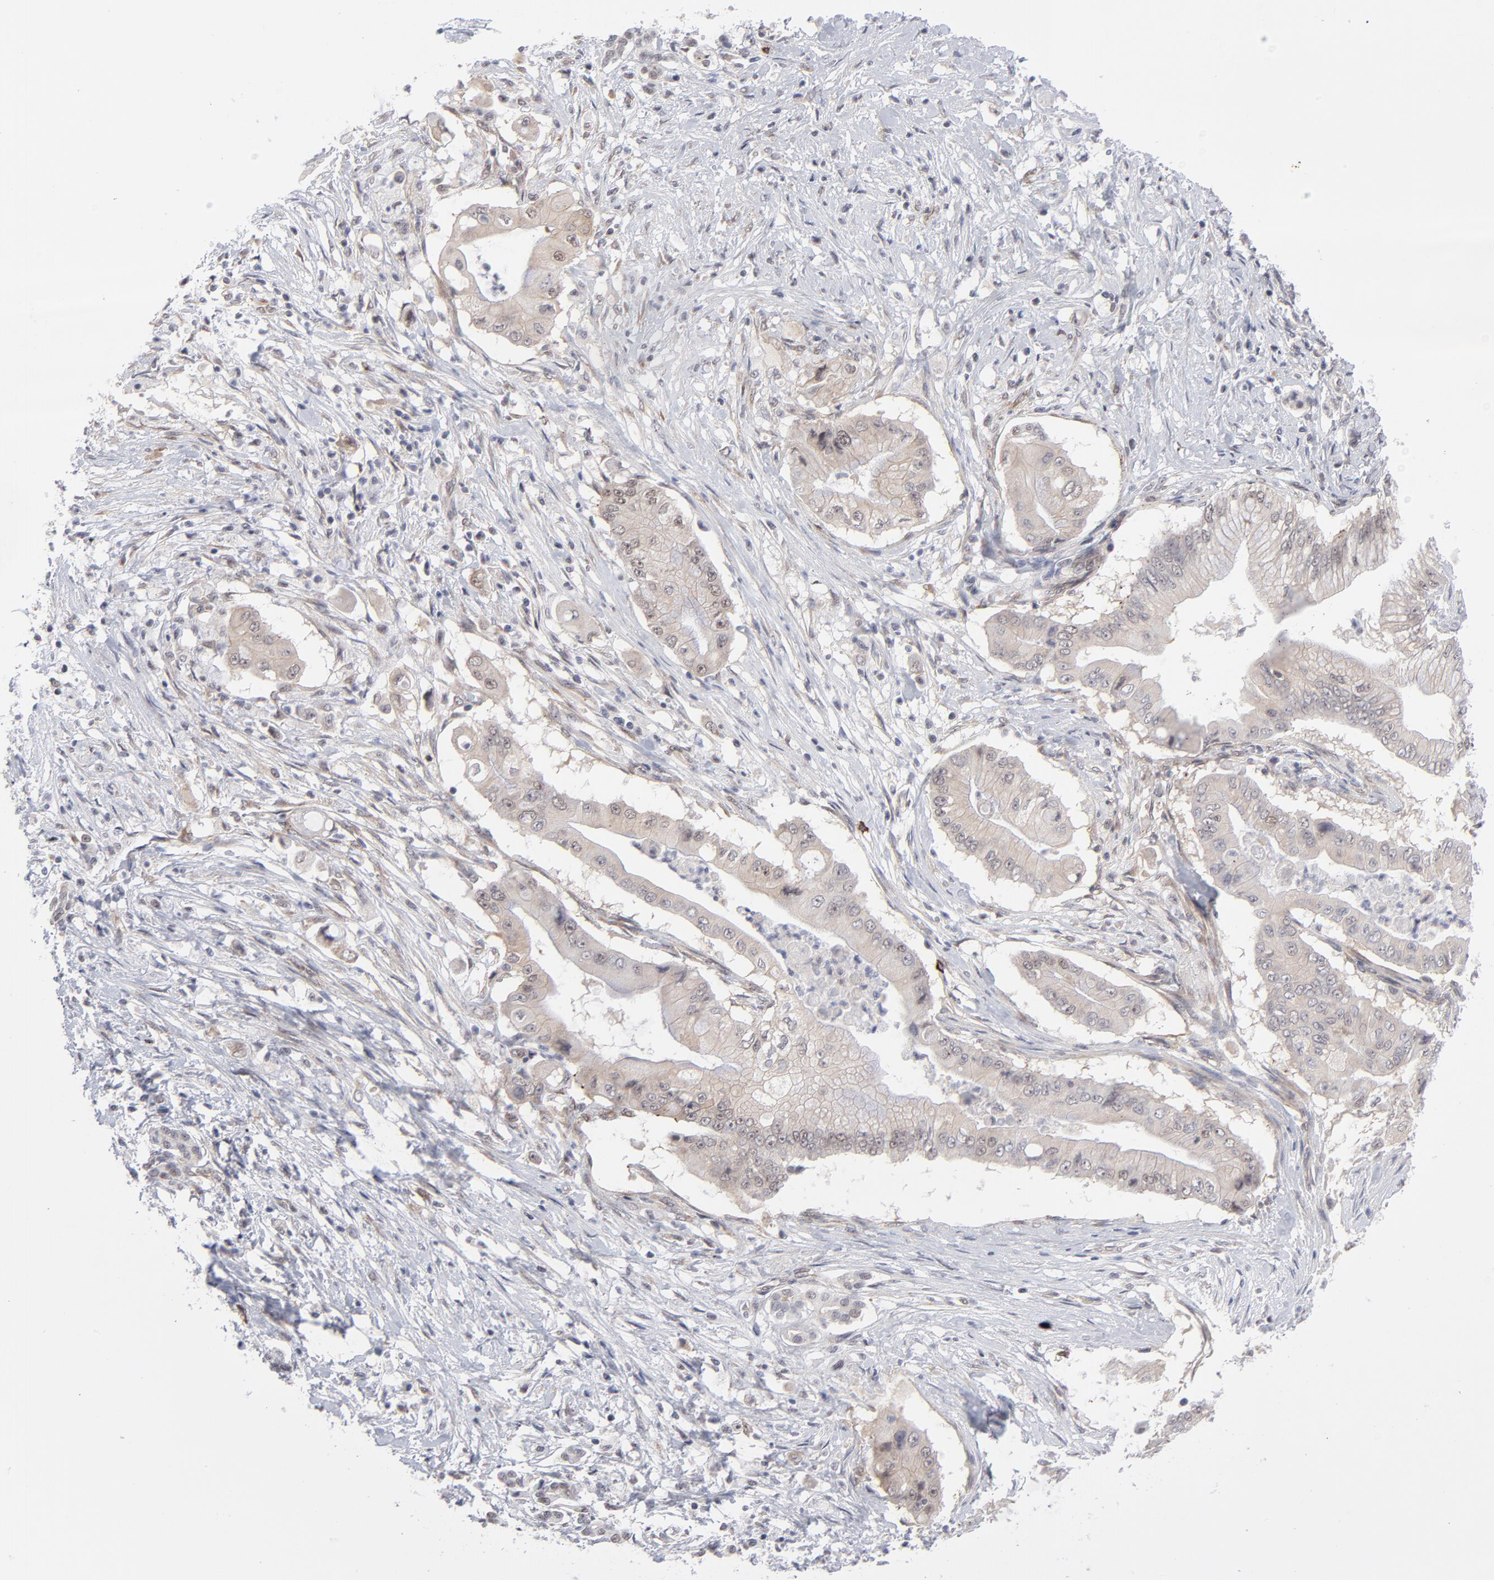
{"staining": {"intensity": "weak", "quantity": ">75%", "location": "cytoplasmic/membranous,nuclear"}, "tissue": "pancreatic cancer", "cell_type": "Tumor cells", "image_type": "cancer", "snomed": [{"axis": "morphology", "description": "Adenocarcinoma, NOS"}, {"axis": "topography", "description": "Pancreas"}], "caption": "Weak cytoplasmic/membranous and nuclear expression for a protein is present in about >75% of tumor cells of pancreatic cancer (adenocarcinoma) using IHC.", "gene": "NBN", "patient": {"sex": "male", "age": 62}}